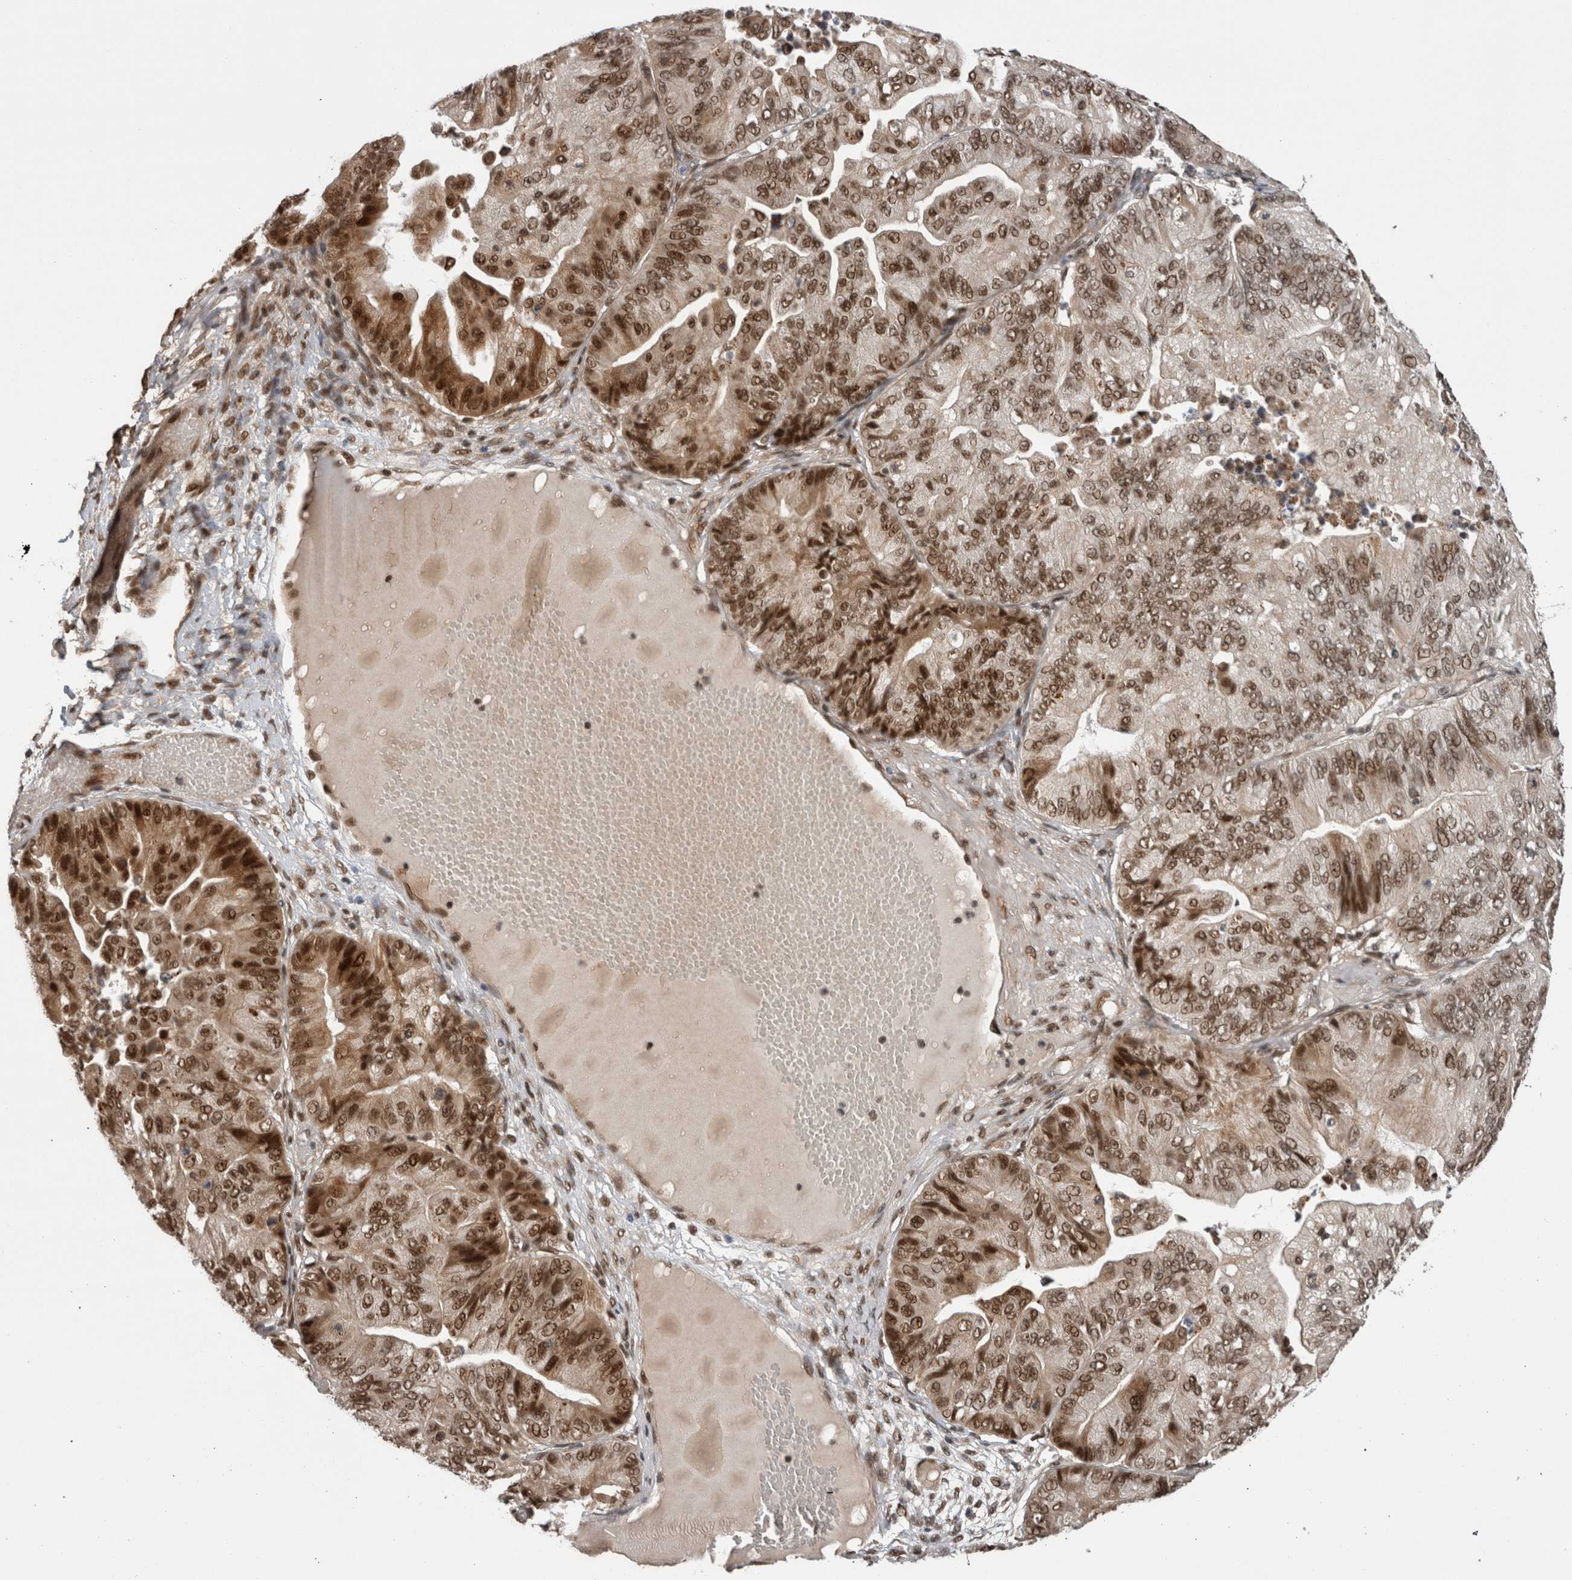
{"staining": {"intensity": "moderate", "quantity": ">75%", "location": "nuclear"}, "tissue": "ovarian cancer", "cell_type": "Tumor cells", "image_type": "cancer", "snomed": [{"axis": "morphology", "description": "Cystadenocarcinoma, mucinous, NOS"}, {"axis": "topography", "description": "Ovary"}], "caption": "There is medium levels of moderate nuclear positivity in tumor cells of ovarian cancer, as demonstrated by immunohistochemical staining (brown color).", "gene": "CPSF2", "patient": {"sex": "female", "age": 61}}